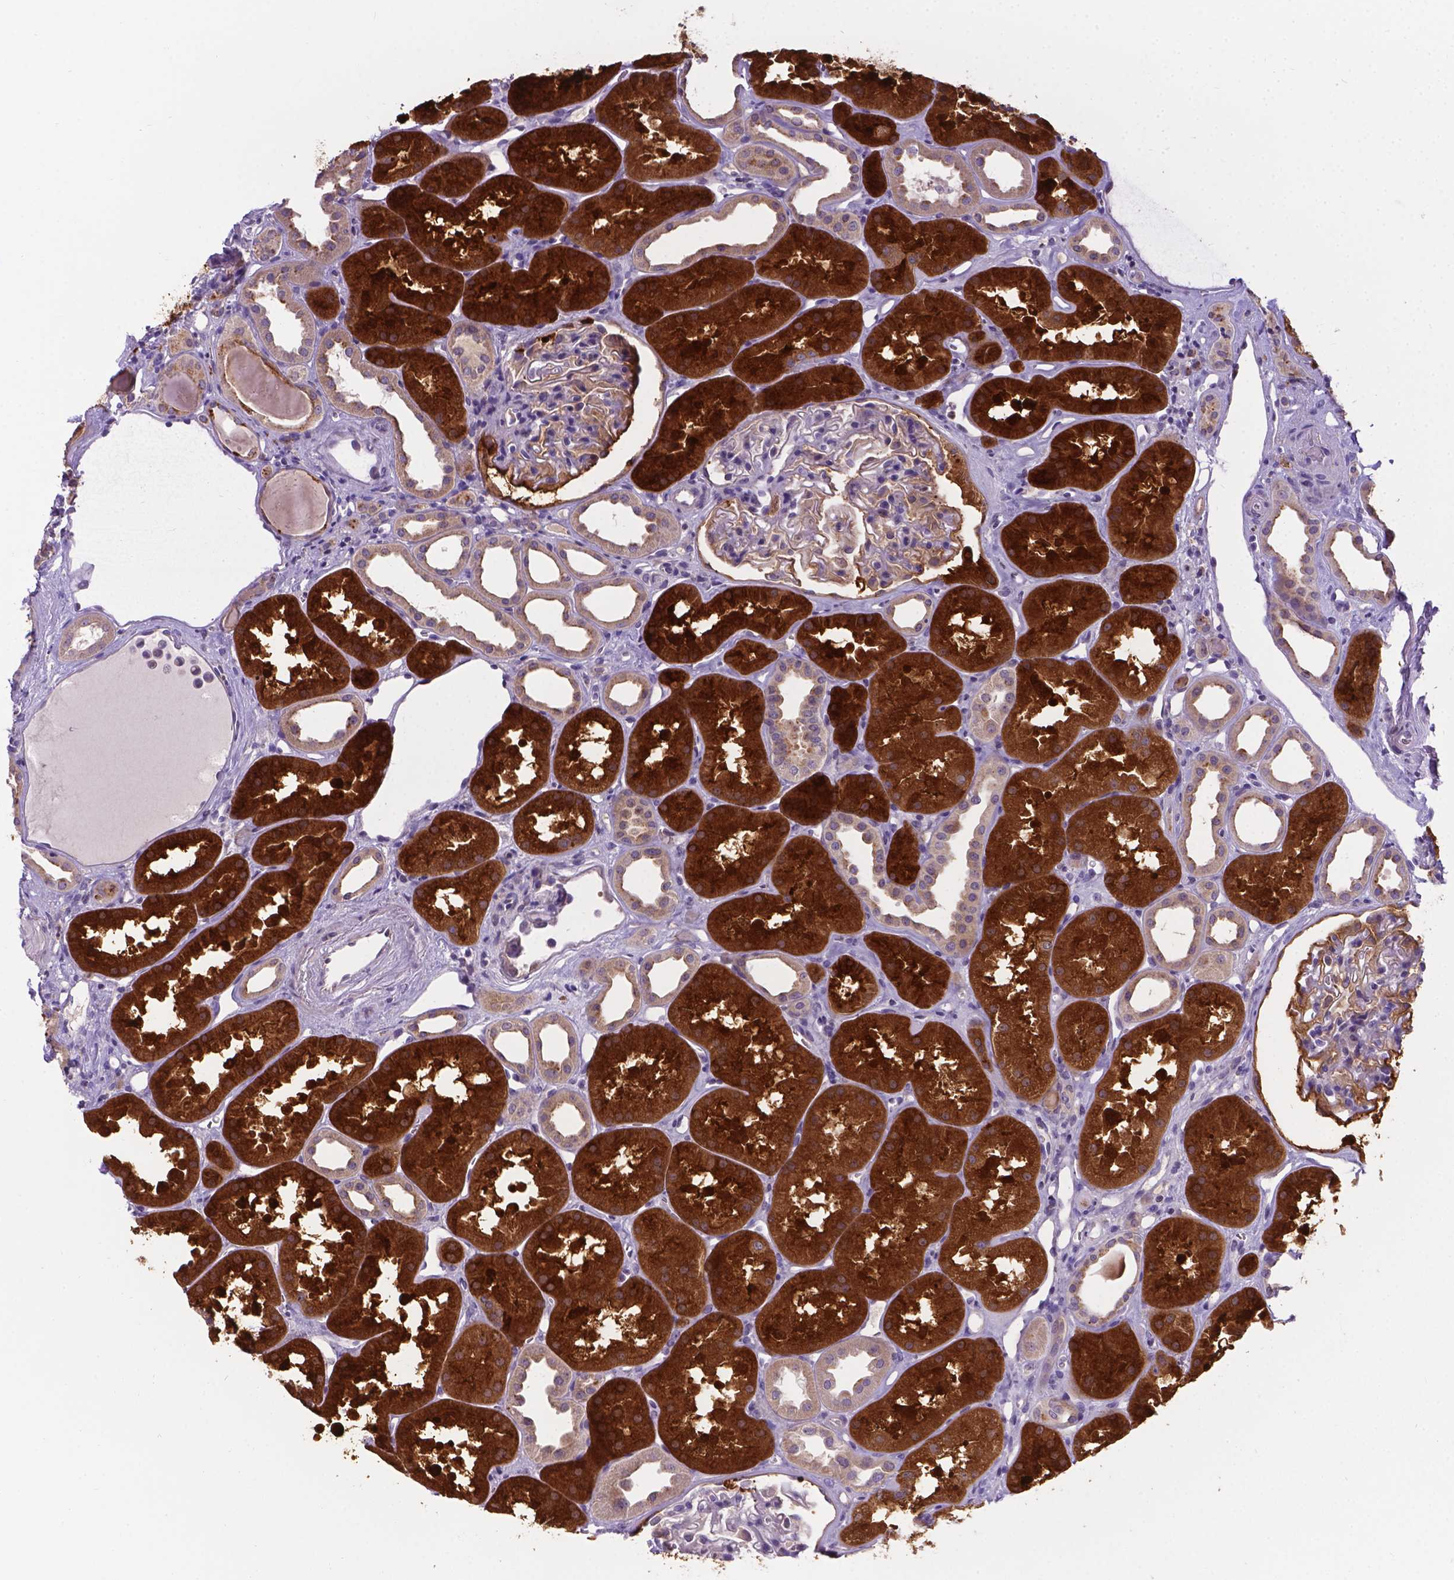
{"staining": {"intensity": "moderate", "quantity": "<25%", "location": "cytoplasmic/membranous"}, "tissue": "kidney", "cell_type": "Cells in glomeruli", "image_type": "normal", "snomed": [{"axis": "morphology", "description": "Normal tissue, NOS"}, {"axis": "topography", "description": "Kidney"}], "caption": "Kidney stained for a protein displays moderate cytoplasmic/membranous positivity in cells in glomeruli. The staining is performed using DAB (3,3'-diaminobenzidine) brown chromogen to label protein expression. The nuclei are counter-stained blue using hematoxylin.", "gene": "TM4SF18", "patient": {"sex": "male", "age": 61}}